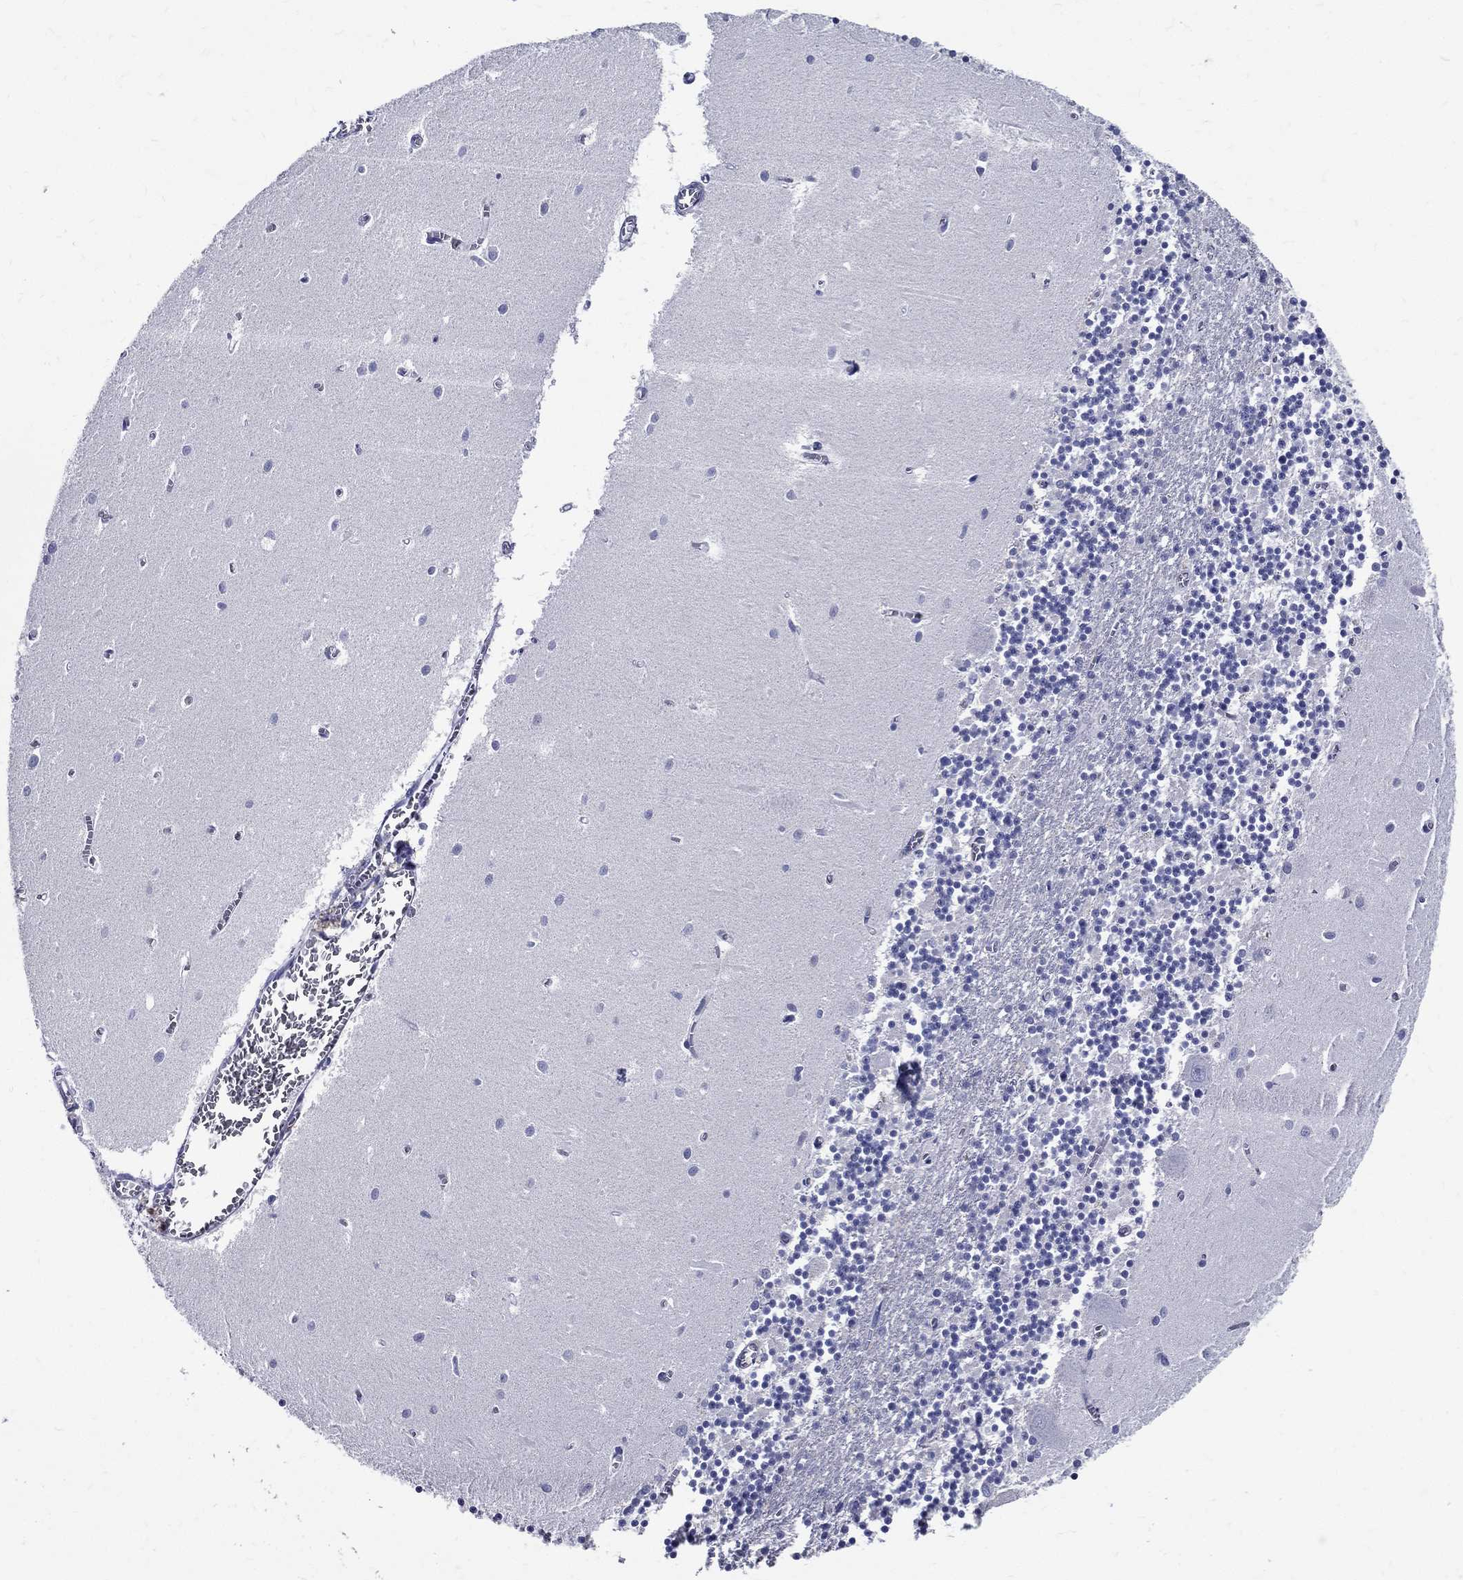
{"staining": {"intensity": "negative", "quantity": "none", "location": "none"}, "tissue": "cerebellum", "cell_type": "Cells in granular layer", "image_type": "normal", "snomed": [{"axis": "morphology", "description": "Normal tissue, NOS"}, {"axis": "topography", "description": "Cerebellum"}], "caption": "This micrograph is of benign cerebellum stained with immunohistochemistry to label a protein in brown with the nuclei are counter-stained blue. There is no staining in cells in granular layer. (DAB immunohistochemistry (IHC) visualized using brightfield microscopy, high magnification).", "gene": "ACE2", "patient": {"sex": "female", "age": 64}}